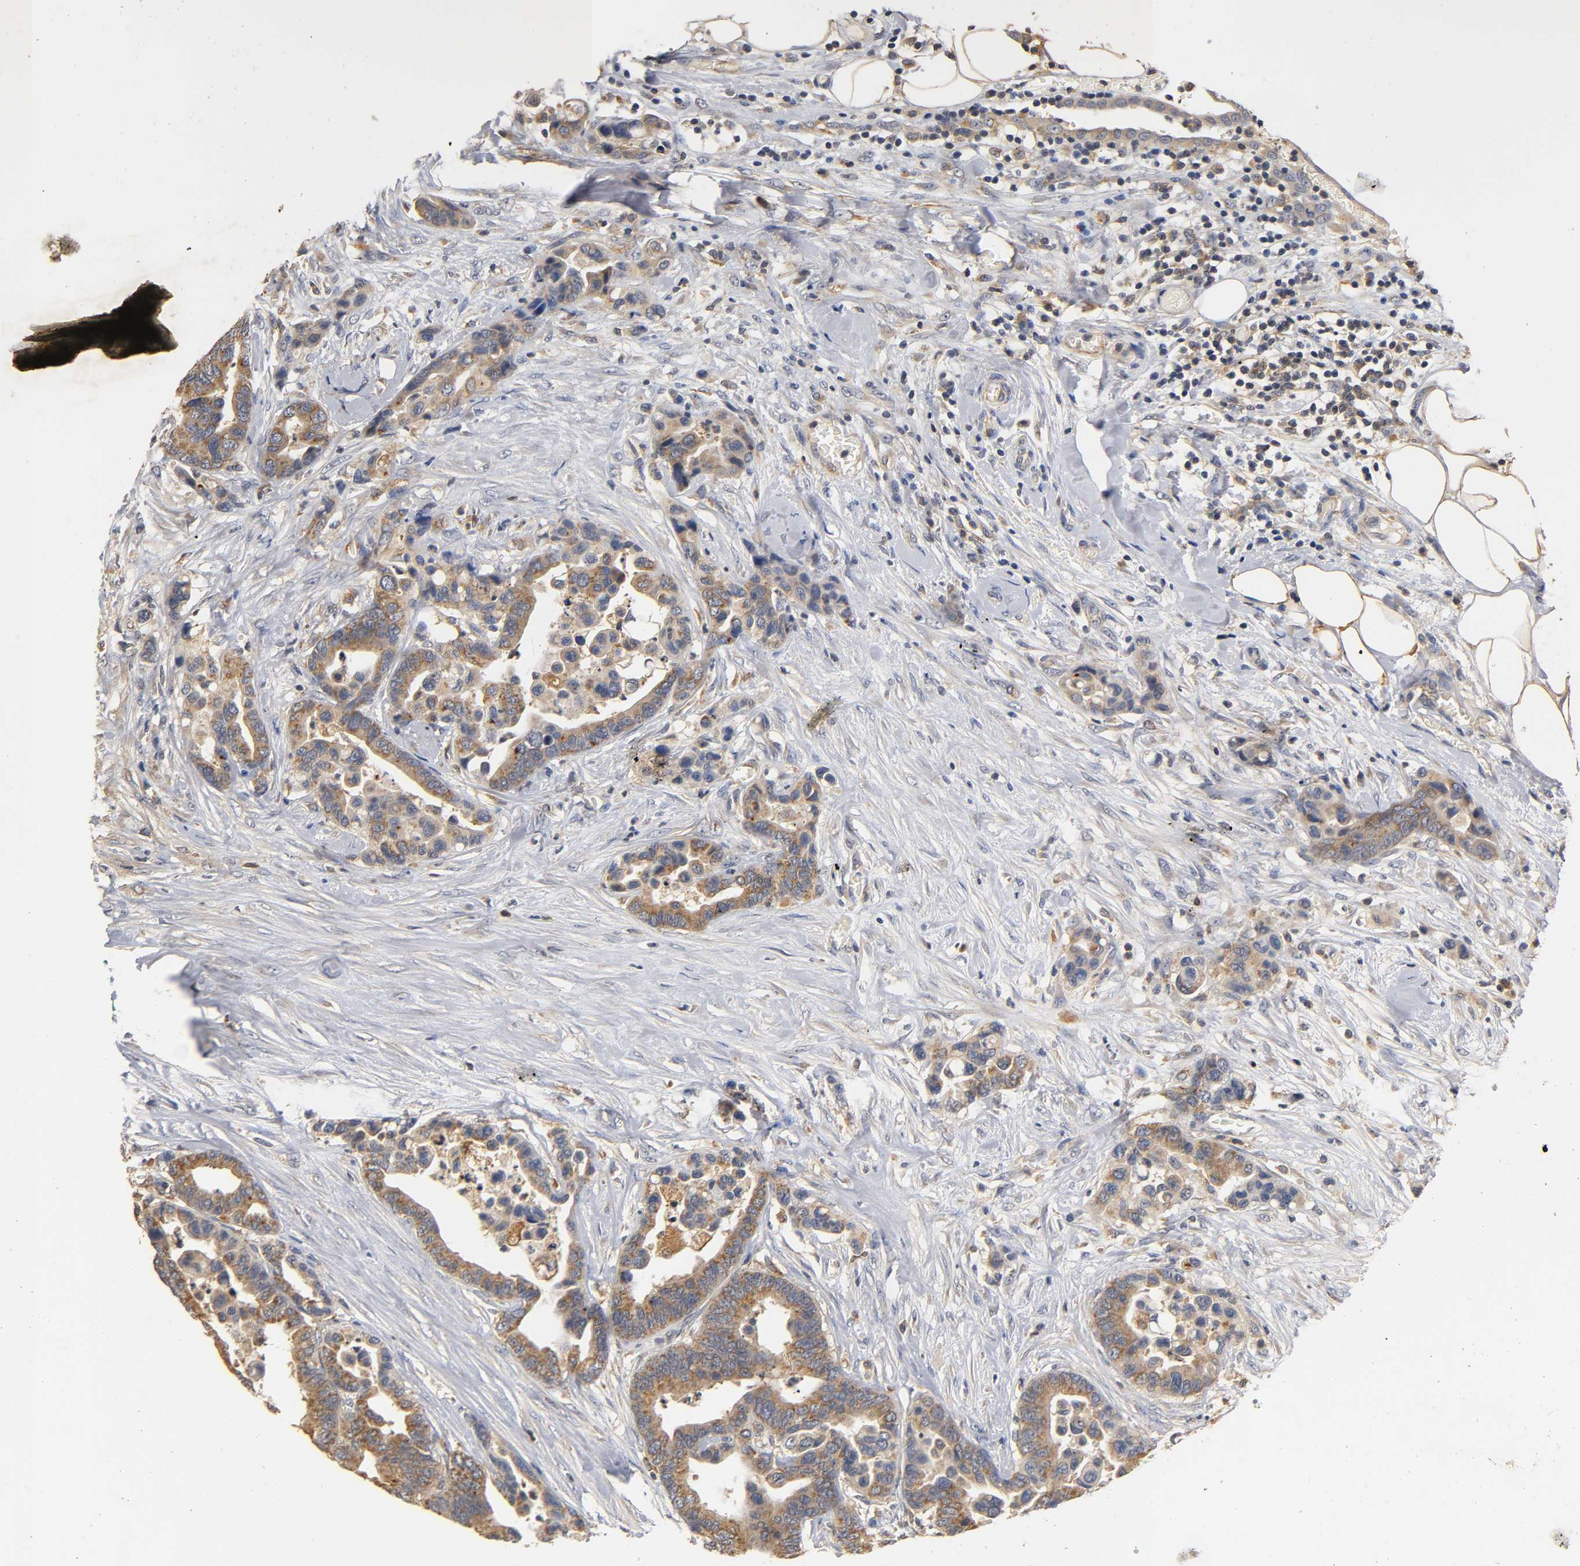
{"staining": {"intensity": "moderate", "quantity": ">75%", "location": "cytoplasmic/membranous"}, "tissue": "colorectal cancer", "cell_type": "Tumor cells", "image_type": "cancer", "snomed": [{"axis": "morphology", "description": "Adenocarcinoma, NOS"}, {"axis": "topography", "description": "Colon"}], "caption": "Moderate cytoplasmic/membranous staining for a protein is present in approximately >75% of tumor cells of colorectal cancer using IHC.", "gene": "SCAP", "patient": {"sex": "male", "age": 82}}